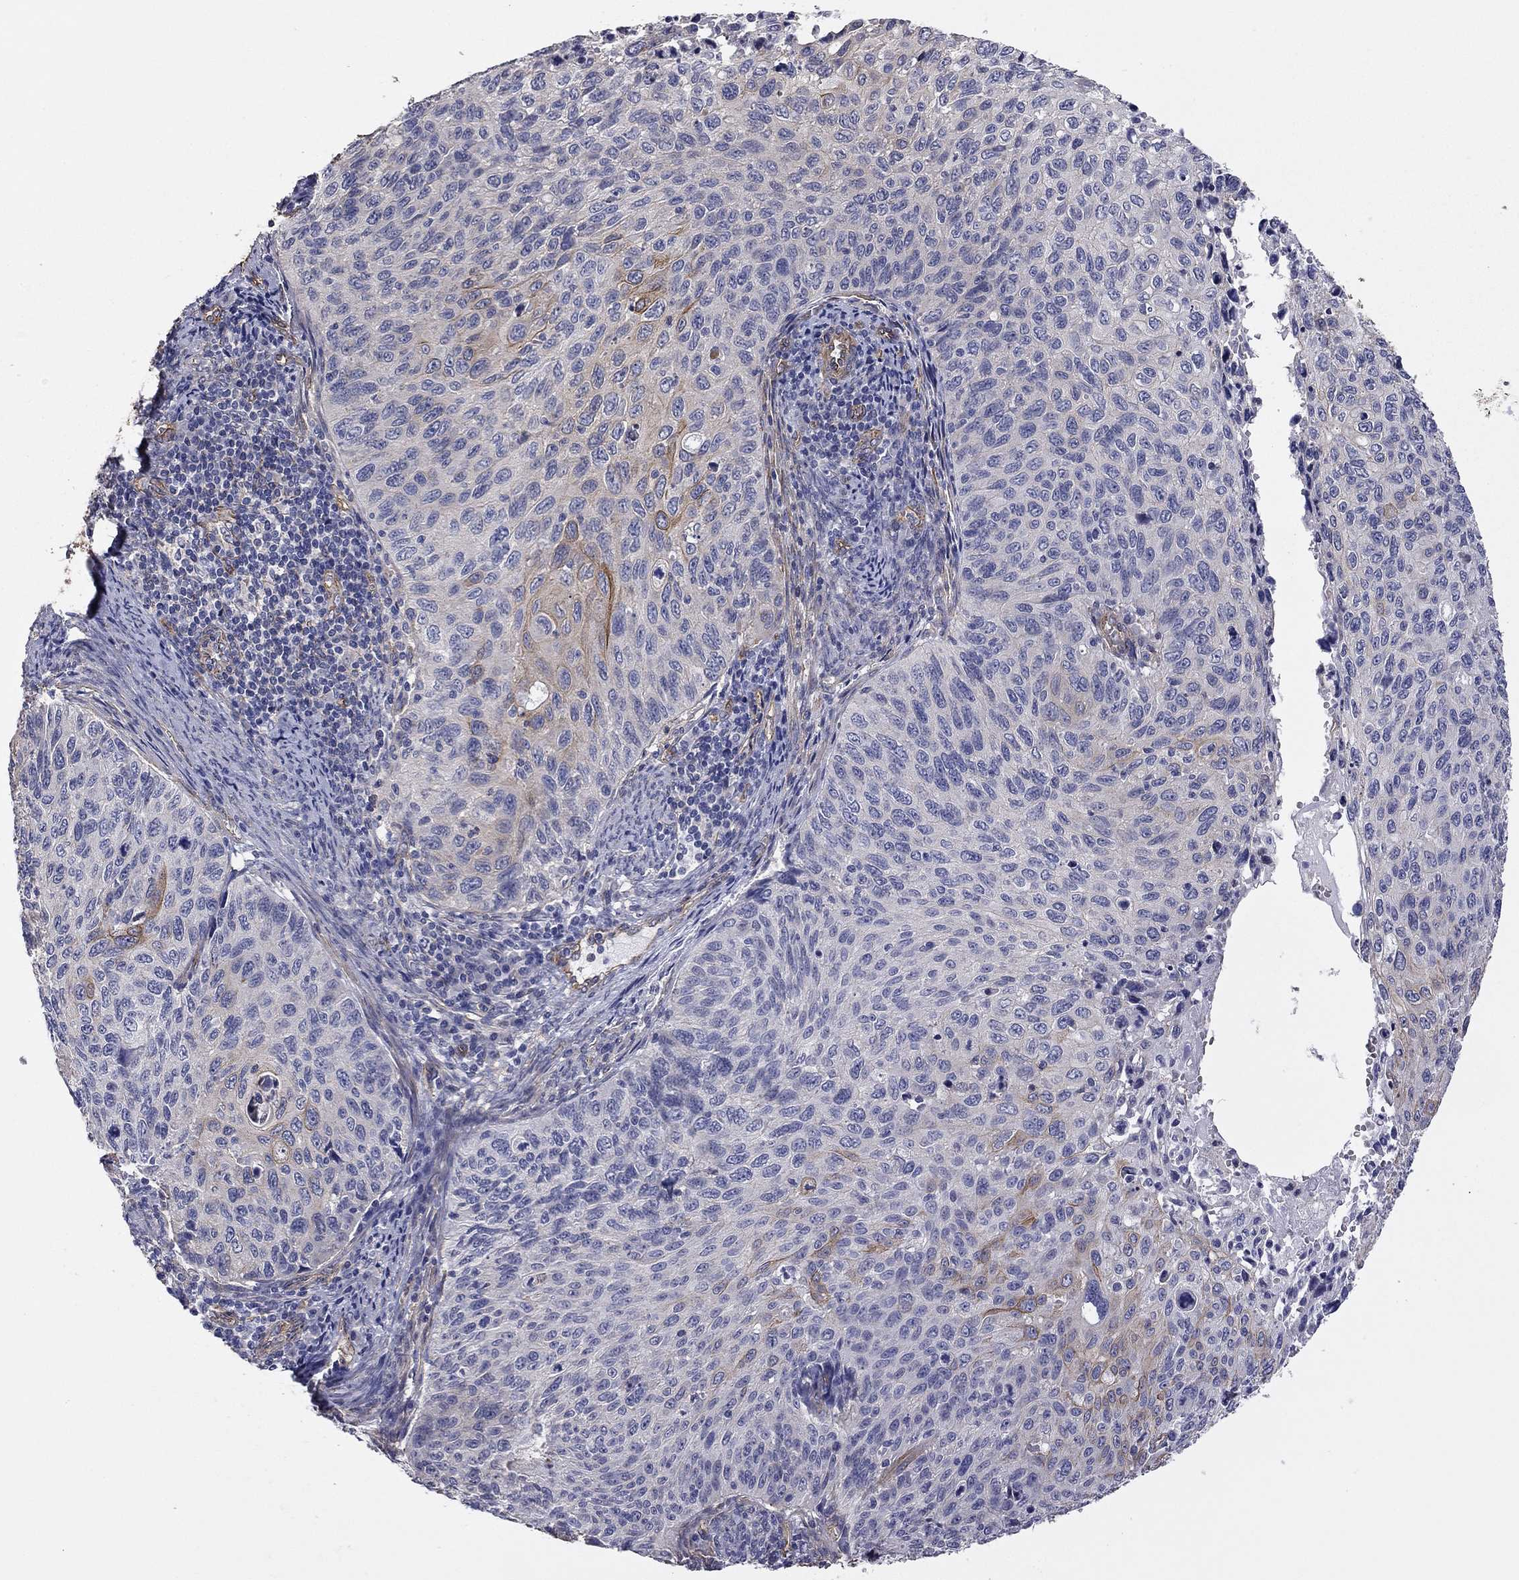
{"staining": {"intensity": "moderate", "quantity": "<25%", "location": "cytoplasmic/membranous"}, "tissue": "cervical cancer", "cell_type": "Tumor cells", "image_type": "cancer", "snomed": [{"axis": "morphology", "description": "Squamous cell carcinoma, NOS"}, {"axis": "topography", "description": "Cervix"}], "caption": "Immunohistochemical staining of cervical cancer shows low levels of moderate cytoplasmic/membranous protein positivity in approximately <25% of tumor cells.", "gene": "TCHH", "patient": {"sex": "female", "age": 70}}